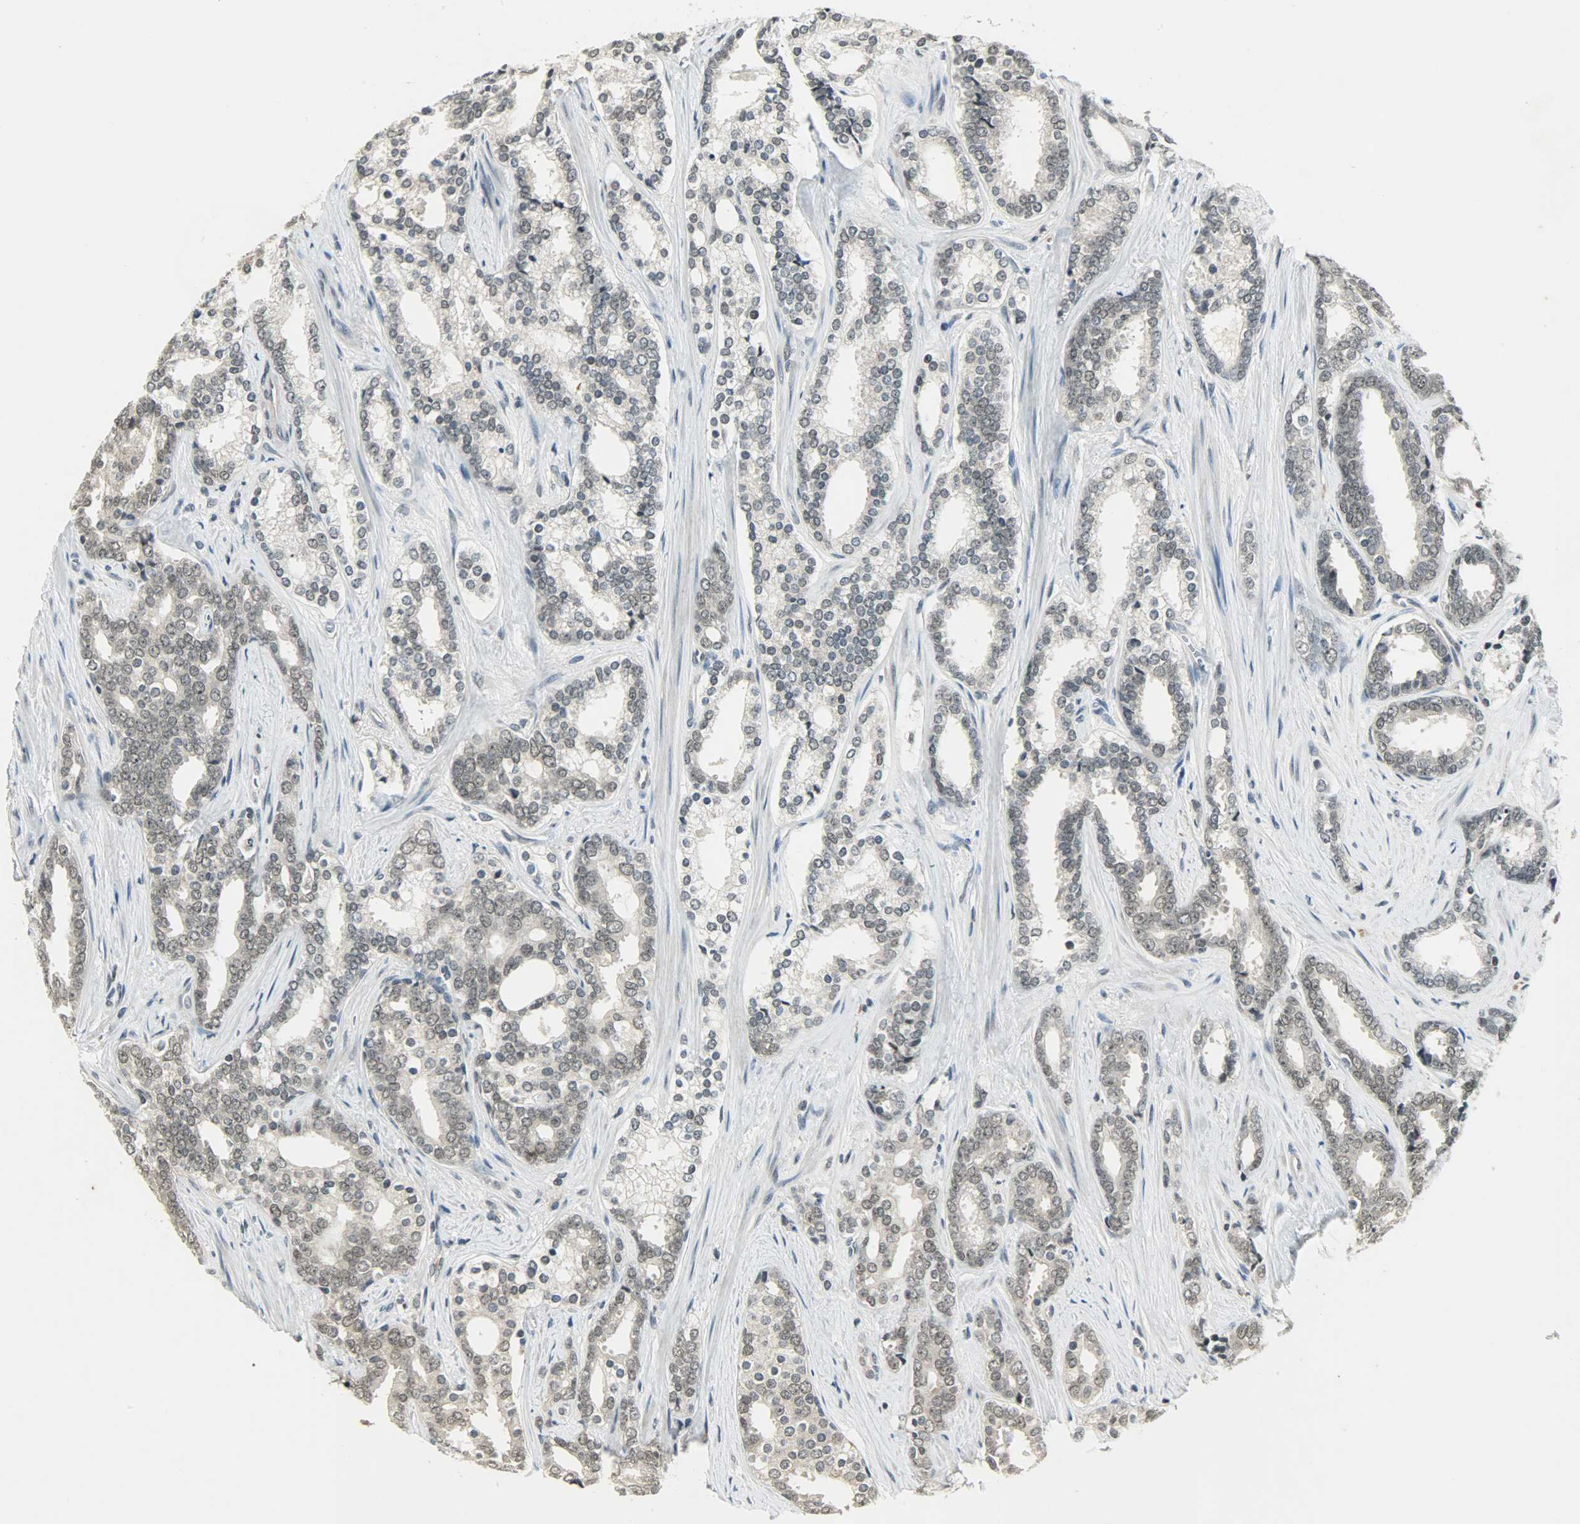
{"staining": {"intensity": "weak", "quantity": "25%-75%", "location": "cytoplasmic/membranous"}, "tissue": "prostate cancer", "cell_type": "Tumor cells", "image_type": "cancer", "snomed": [{"axis": "morphology", "description": "Adenocarcinoma, High grade"}, {"axis": "topography", "description": "Prostate"}], "caption": "Prostate cancer tissue demonstrates weak cytoplasmic/membranous positivity in about 25%-75% of tumor cells Nuclei are stained in blue.", "gene": "SMARCA5", "patient": {"sex": "male", "age": 67}}